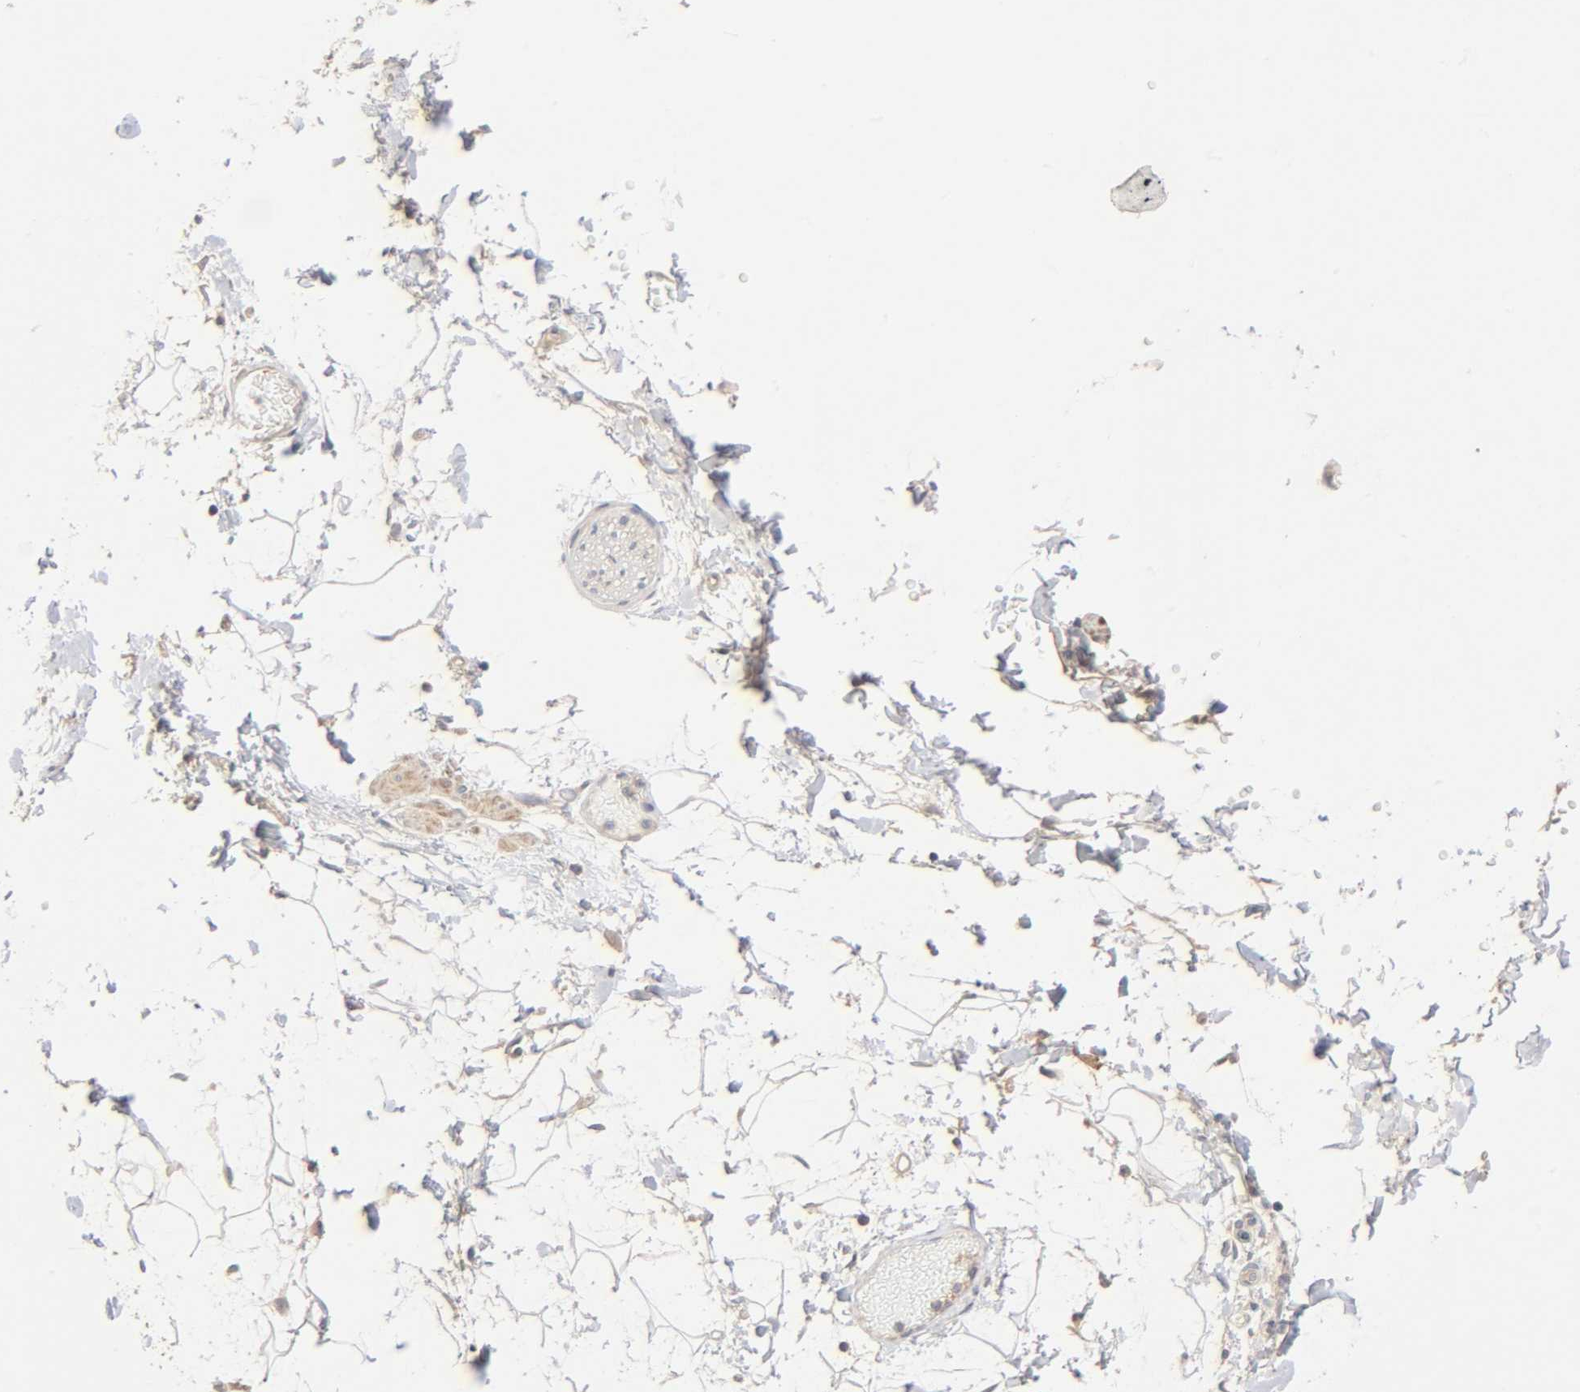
{"staining": {"intensity": "negative", "quantity": "none", "location": "none"}, "tissue": "adipose tissue", "cell_type": "Adipocytes", "image_type": "normal", "snomed": [{"axis": "morphology", "description": "Normal tissue, NOS"}, {"axis": "topography", "description": "Soft tissue"}], "caption": "A micrograph of human adipose tissue is negative for staining in adipocytes. Brightfield microscopy of immunohistochemistry (IHC) stained with DAB (3,3'-diaminobenzidine) (brown) and hematoxylin (blue), captured at high magnification.", "gene": "CPB2", "patient": {"sex": "male", "age": 72}}